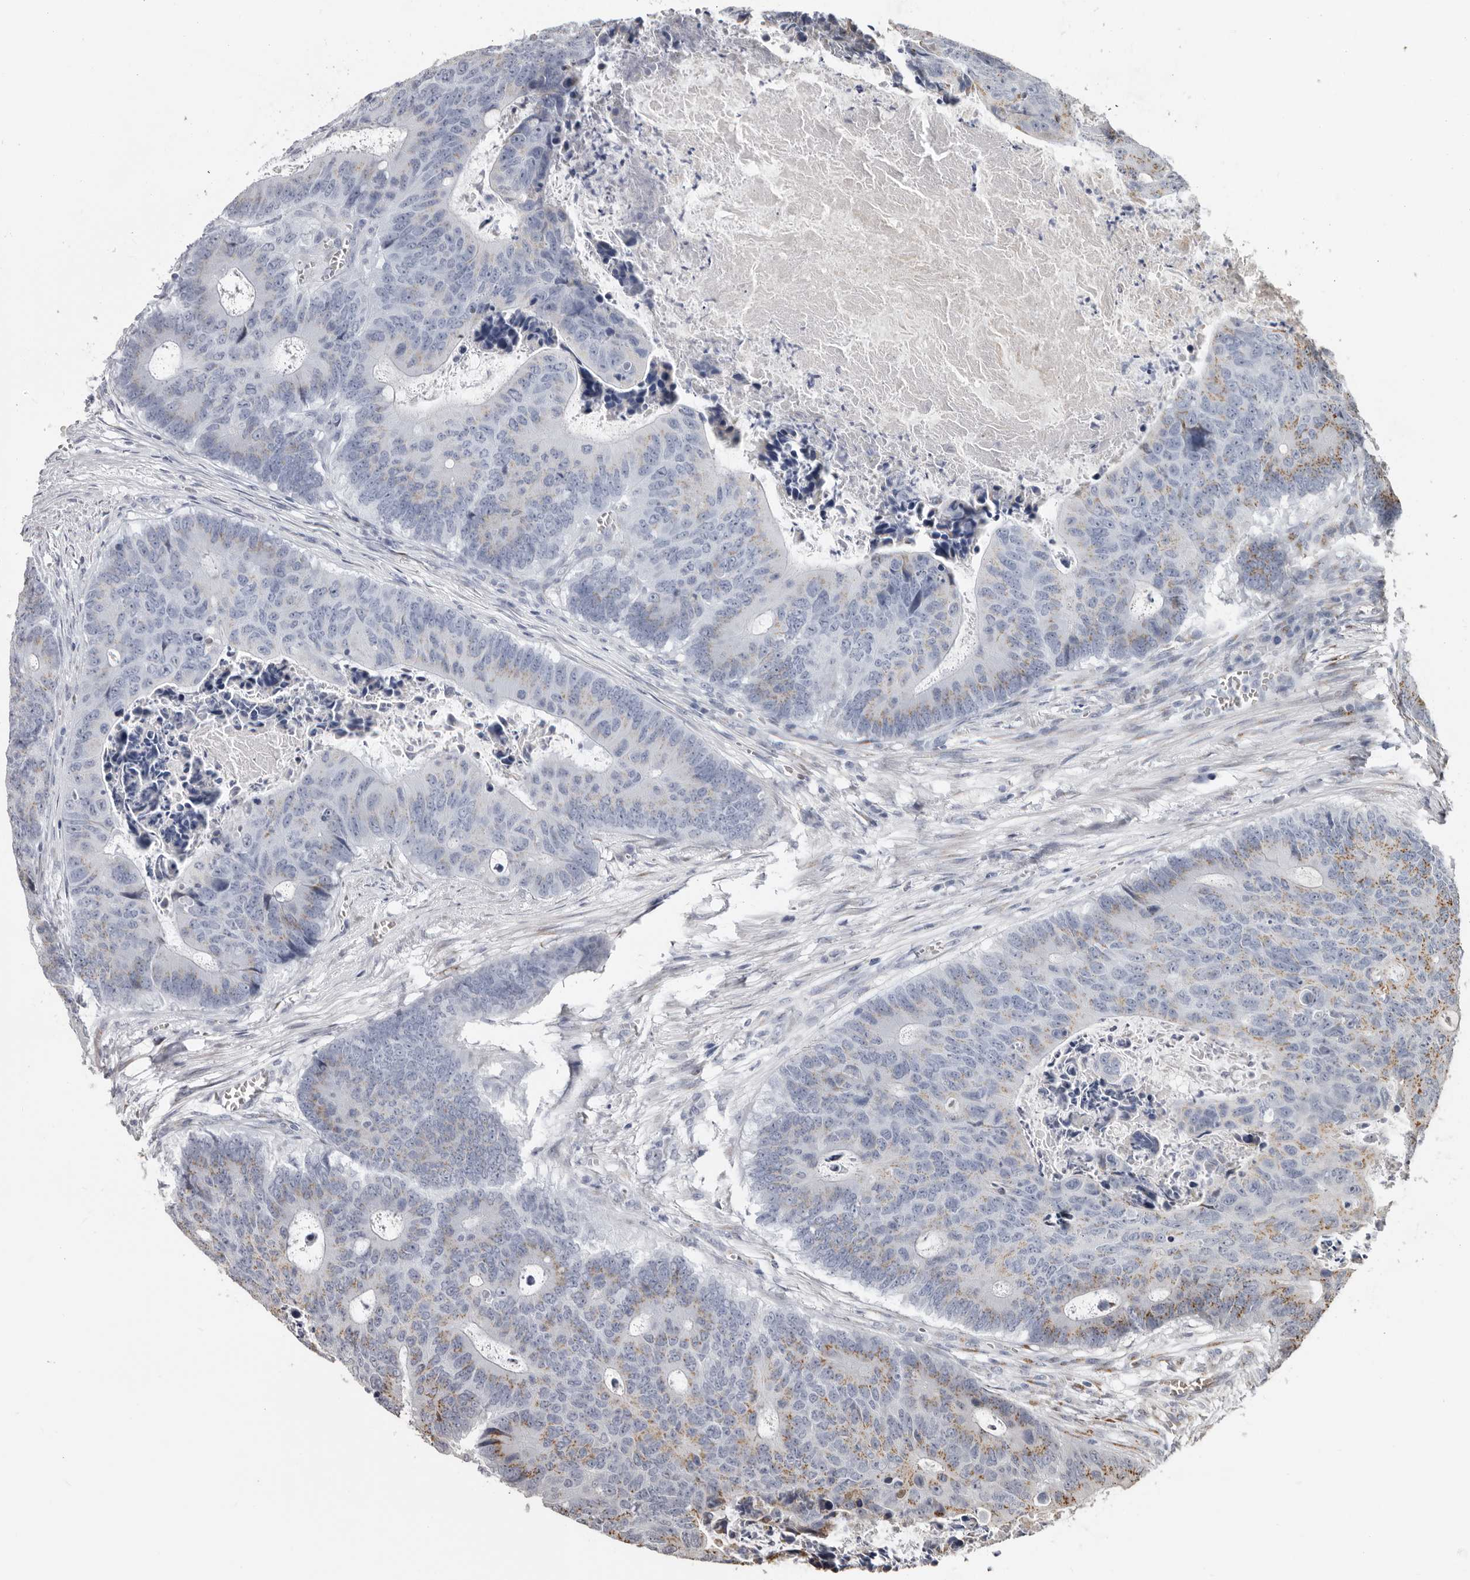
{"staining": {"intensity": "moderate", "quantity": "<25%", "location": "cytoplasmic/membranous"}, "tissue": "colorectal cancer", "cell_type": "Tumor cells", "image_type": "cancer", "snomed": [{"axis": "morphology", "description": "Adenocarcinoma, NOS"}, {"axis": "topography", "description": "Colon"}], "caption": "High-magnification brightfield microscopy of colorectal cancer stained with DAB (3,3'-diaminobenzidine) (brown) and counterstained with hematoxylin (blue). tumor cells exhibit moderate cytoplasmic/membranous expression is seen in approximately<25% of cells.", "gene": "ENTREP1", "patient": {"sex": "male", "age": 87}}